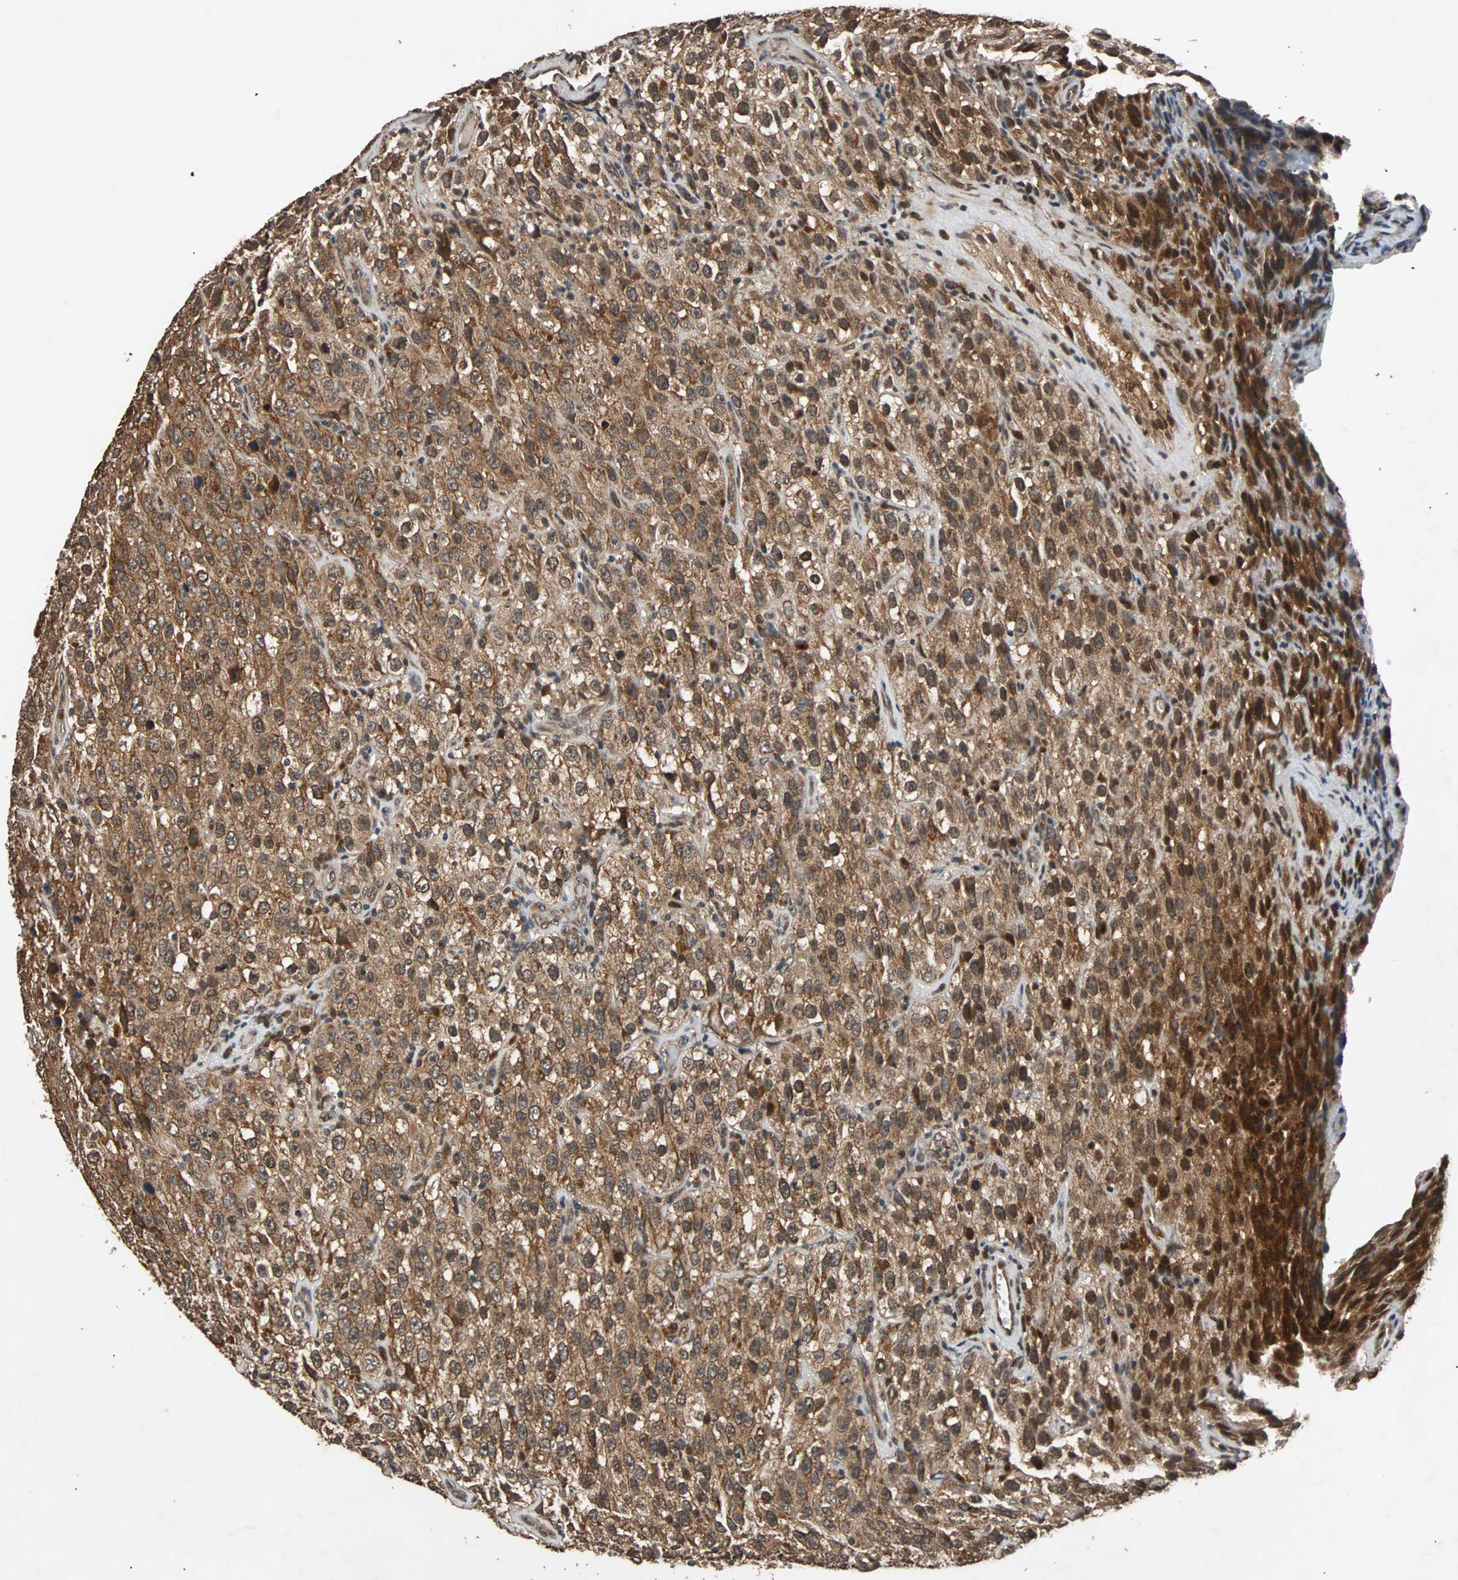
{"staining": {"intensity": "strong", "quantity": ">75%", "location": "cytoplasmic/membranous,nuclear"}, "tissue": "testis cancer", "cell_type": "Tumor cells", "image_type": "cancer", "snomed": [{"axis": "morphology", "description": "Seminoma, NOS"}, {"axis": "topography", "description": "Testis"}], "caption": "Immunohistochemistry micrograph of neoplastic tissue: testis seminoma stained using immunohistochemistry shows high levels of strong protein expression localized specifically in the cytoplasmic/membranous and nuclear of tumor cells, appearing as a cytoplasmic/membranous and nuclear brown color.", "gene": "USP31", "patient": {"sex": "male", "age": 52}}